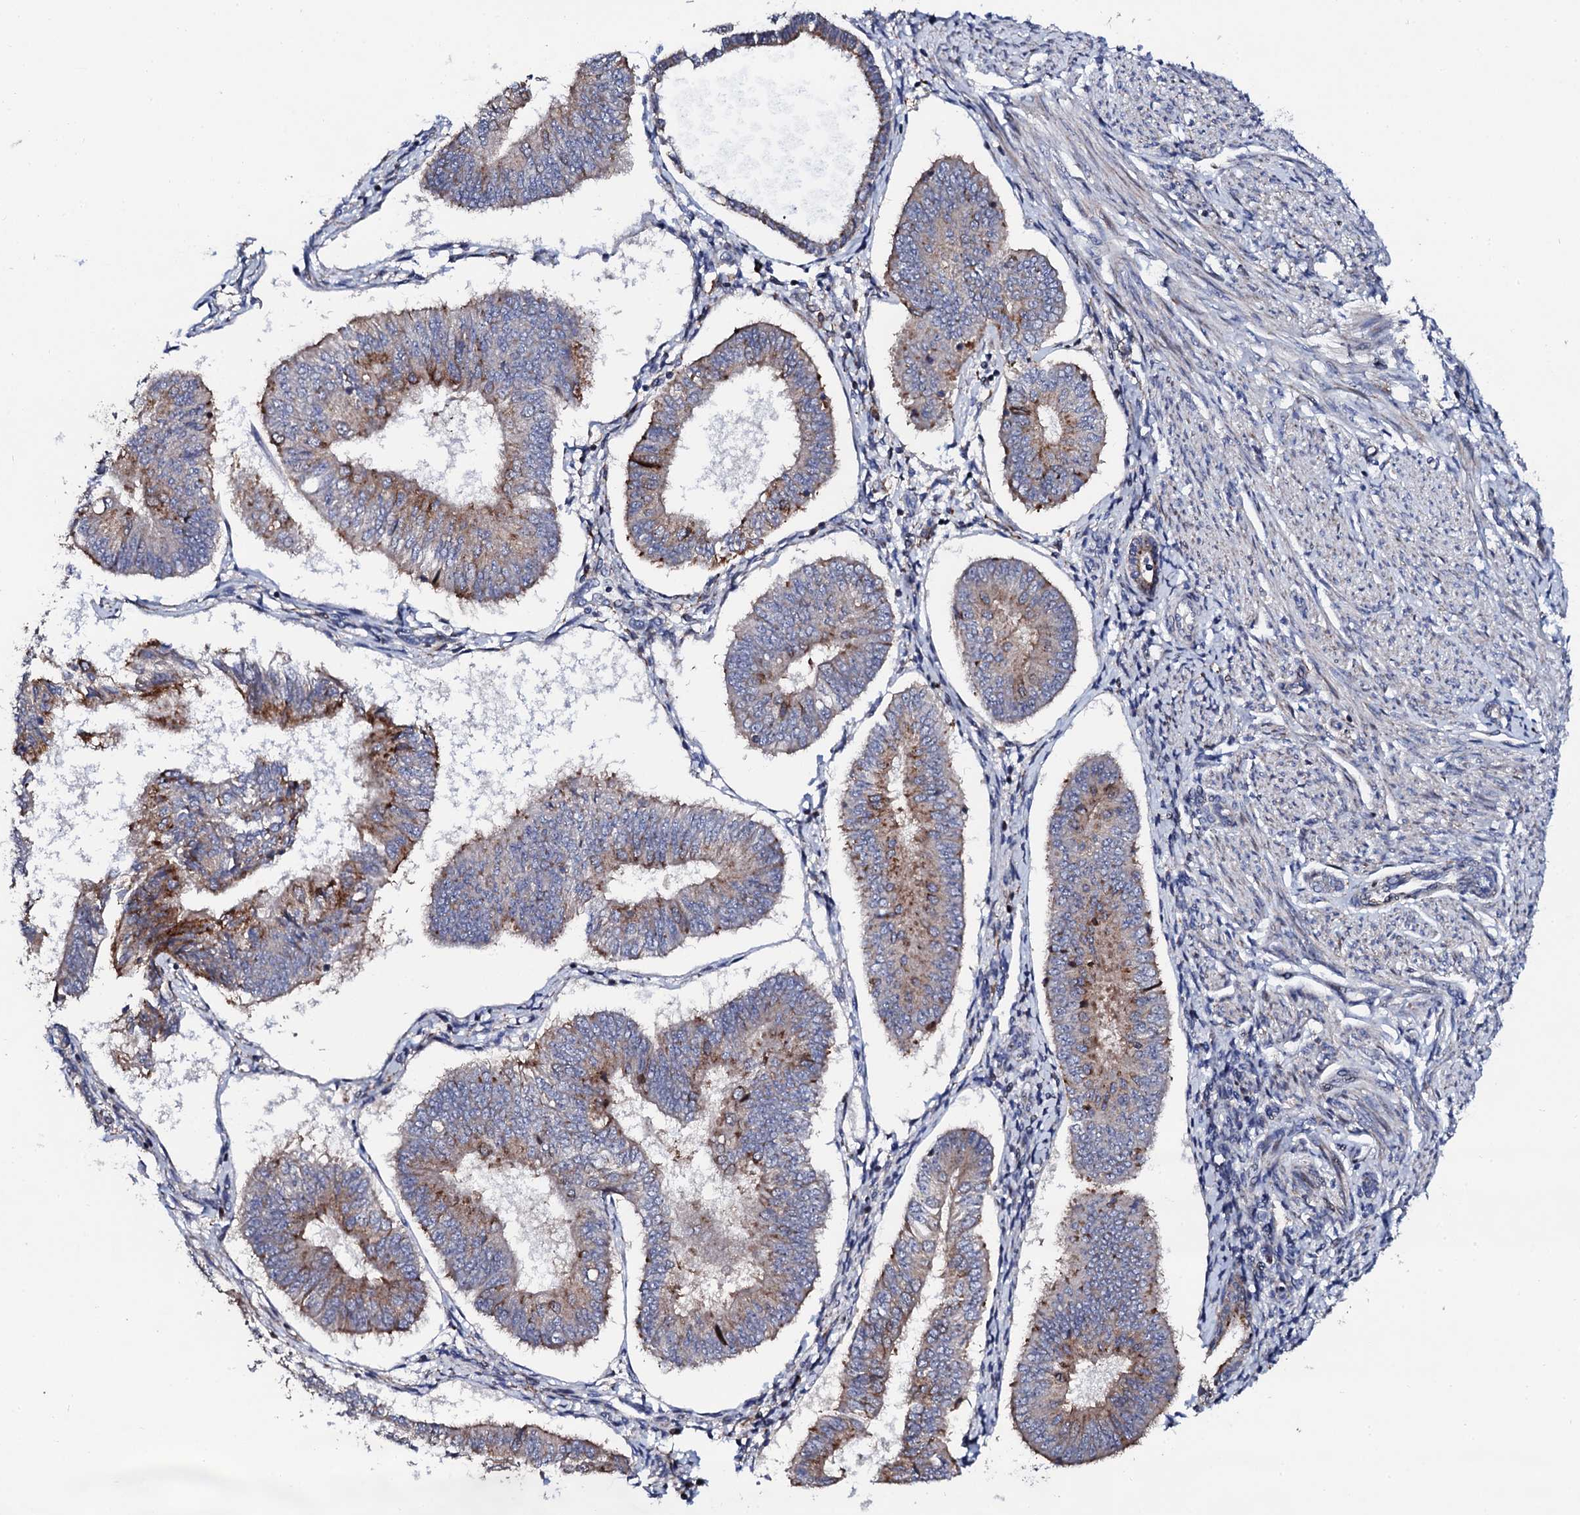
{"staining": {"intensity": "moderate", "quantity": "25%-75%", "location": "cytoplasmic/membranous"}, "tissue": "endometrial cancer", "cell_type": "Tumor cells", "image_type": "cancer", "snomed": [{"axis": "morphology", "description": "Adenocarcinoma, NOS"}, {"axis": "topography", "description": "Endometrium"}], "caption": "DAB (3,3'-diaminobenzidine) immunohistochemical staining of endometrial cancer demonstrates moderate cytoplasmic/membranous protein staining in about 25%-75% of tumor cells. The staining is performed using DAB (3,3'-diaminobenzidine) brown chromogen to label protein expression. The nuclei are counter-stained blue using hematoxylin.", "gene": "TCIRG1", "patient": {"sex": "female", "age": 58}}